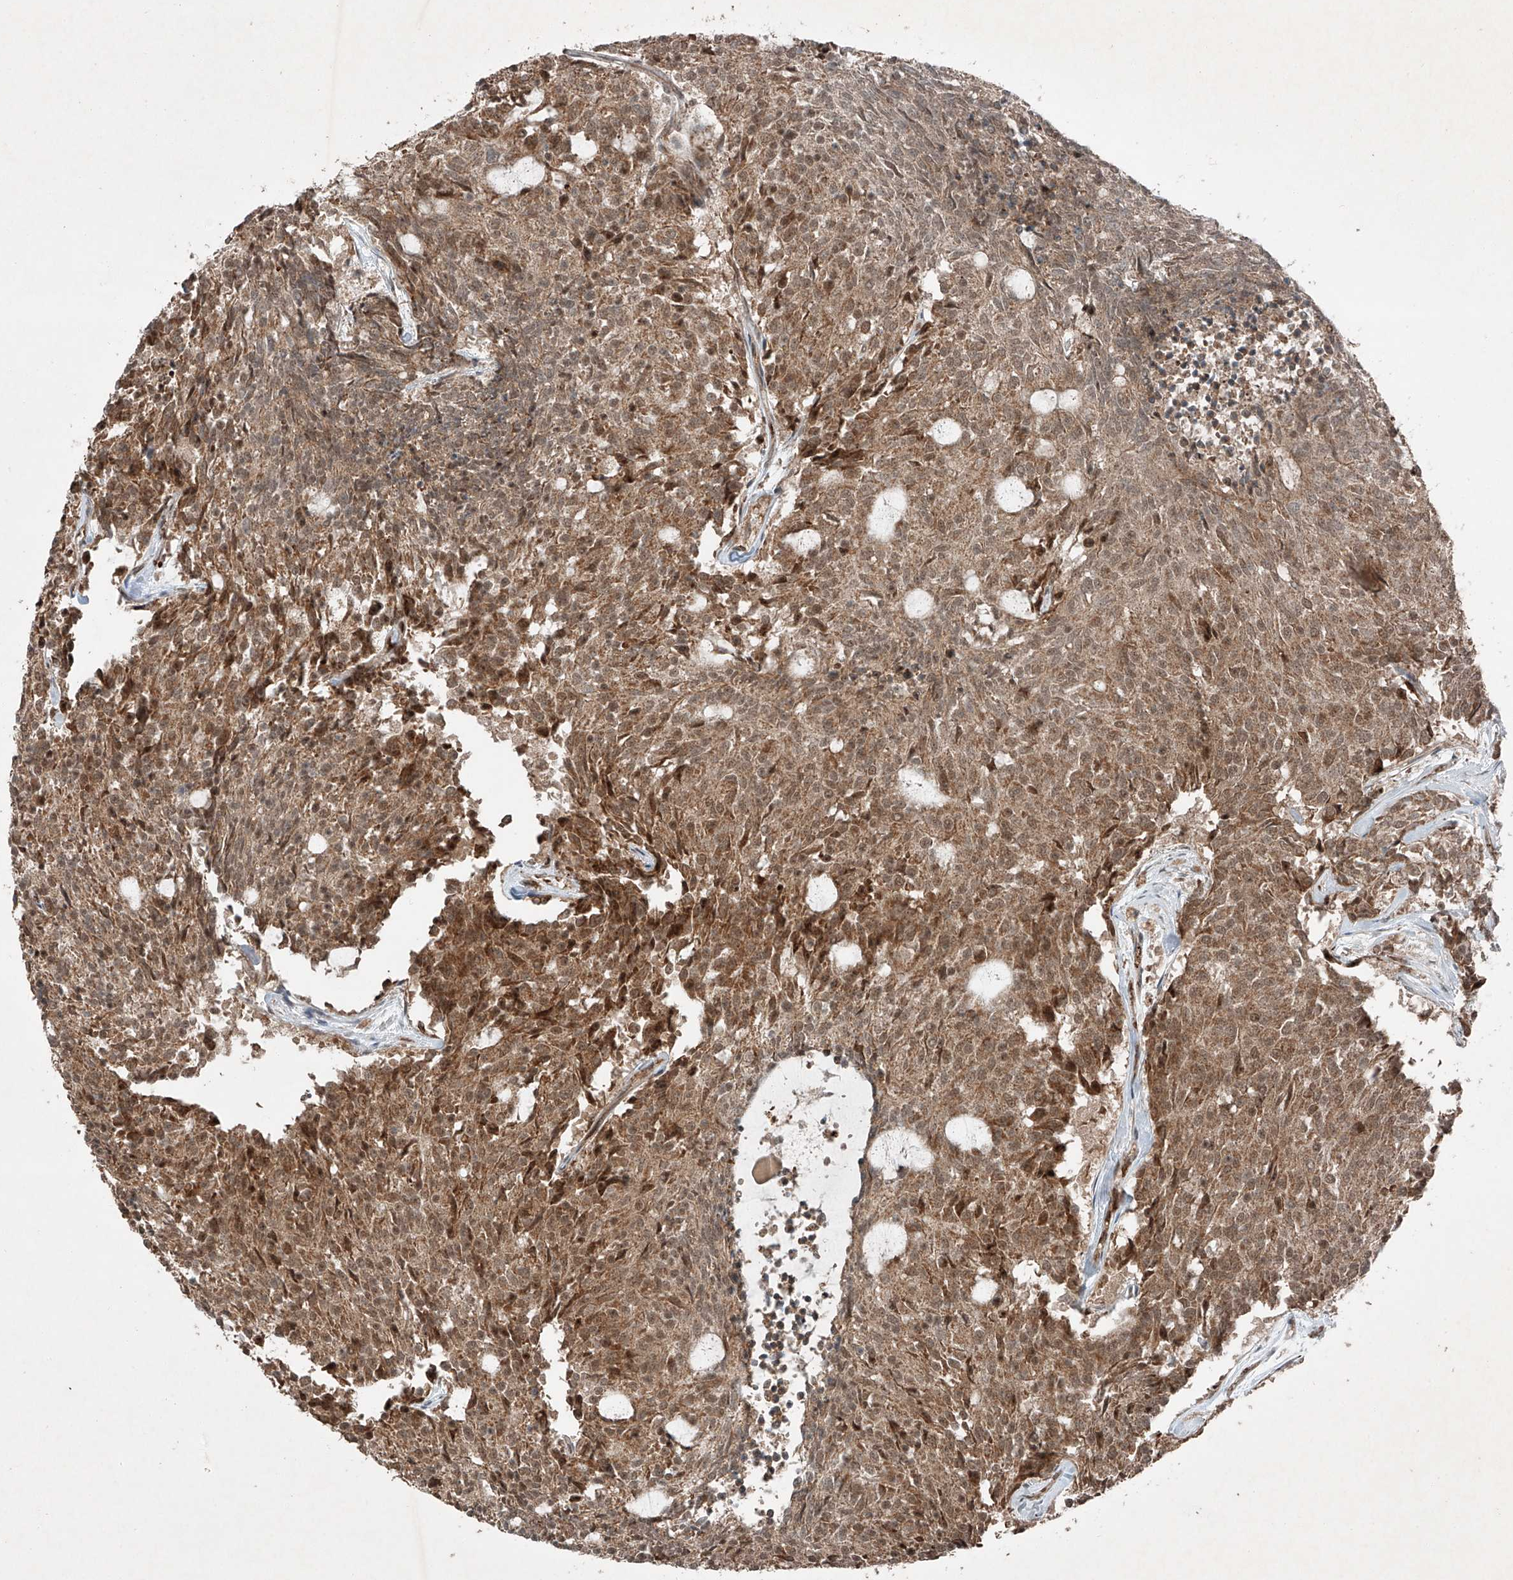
{"staining": {"intensity": "moderate", "quantity": ">75%", "location": "cytoplasmic/membranous,nuclear"}, "tissue": "carcinoid", "cell_type": "Tumor cells", "image_type": "cancer", "snomed": [{"axis": "morphology", "description": "Carcinoid, malignant, NOS"}, {"axis": "topography", "description": "Pancreas"}], "caption": "A medium amount of moderate cytoplasmic/membranous and nuclear positivity is appreciated in approximately >75% of tumor cells in malignant carcinoid tissue.", "gene": "ZNF620", "patient": {"sex": "female", "age": 54}}